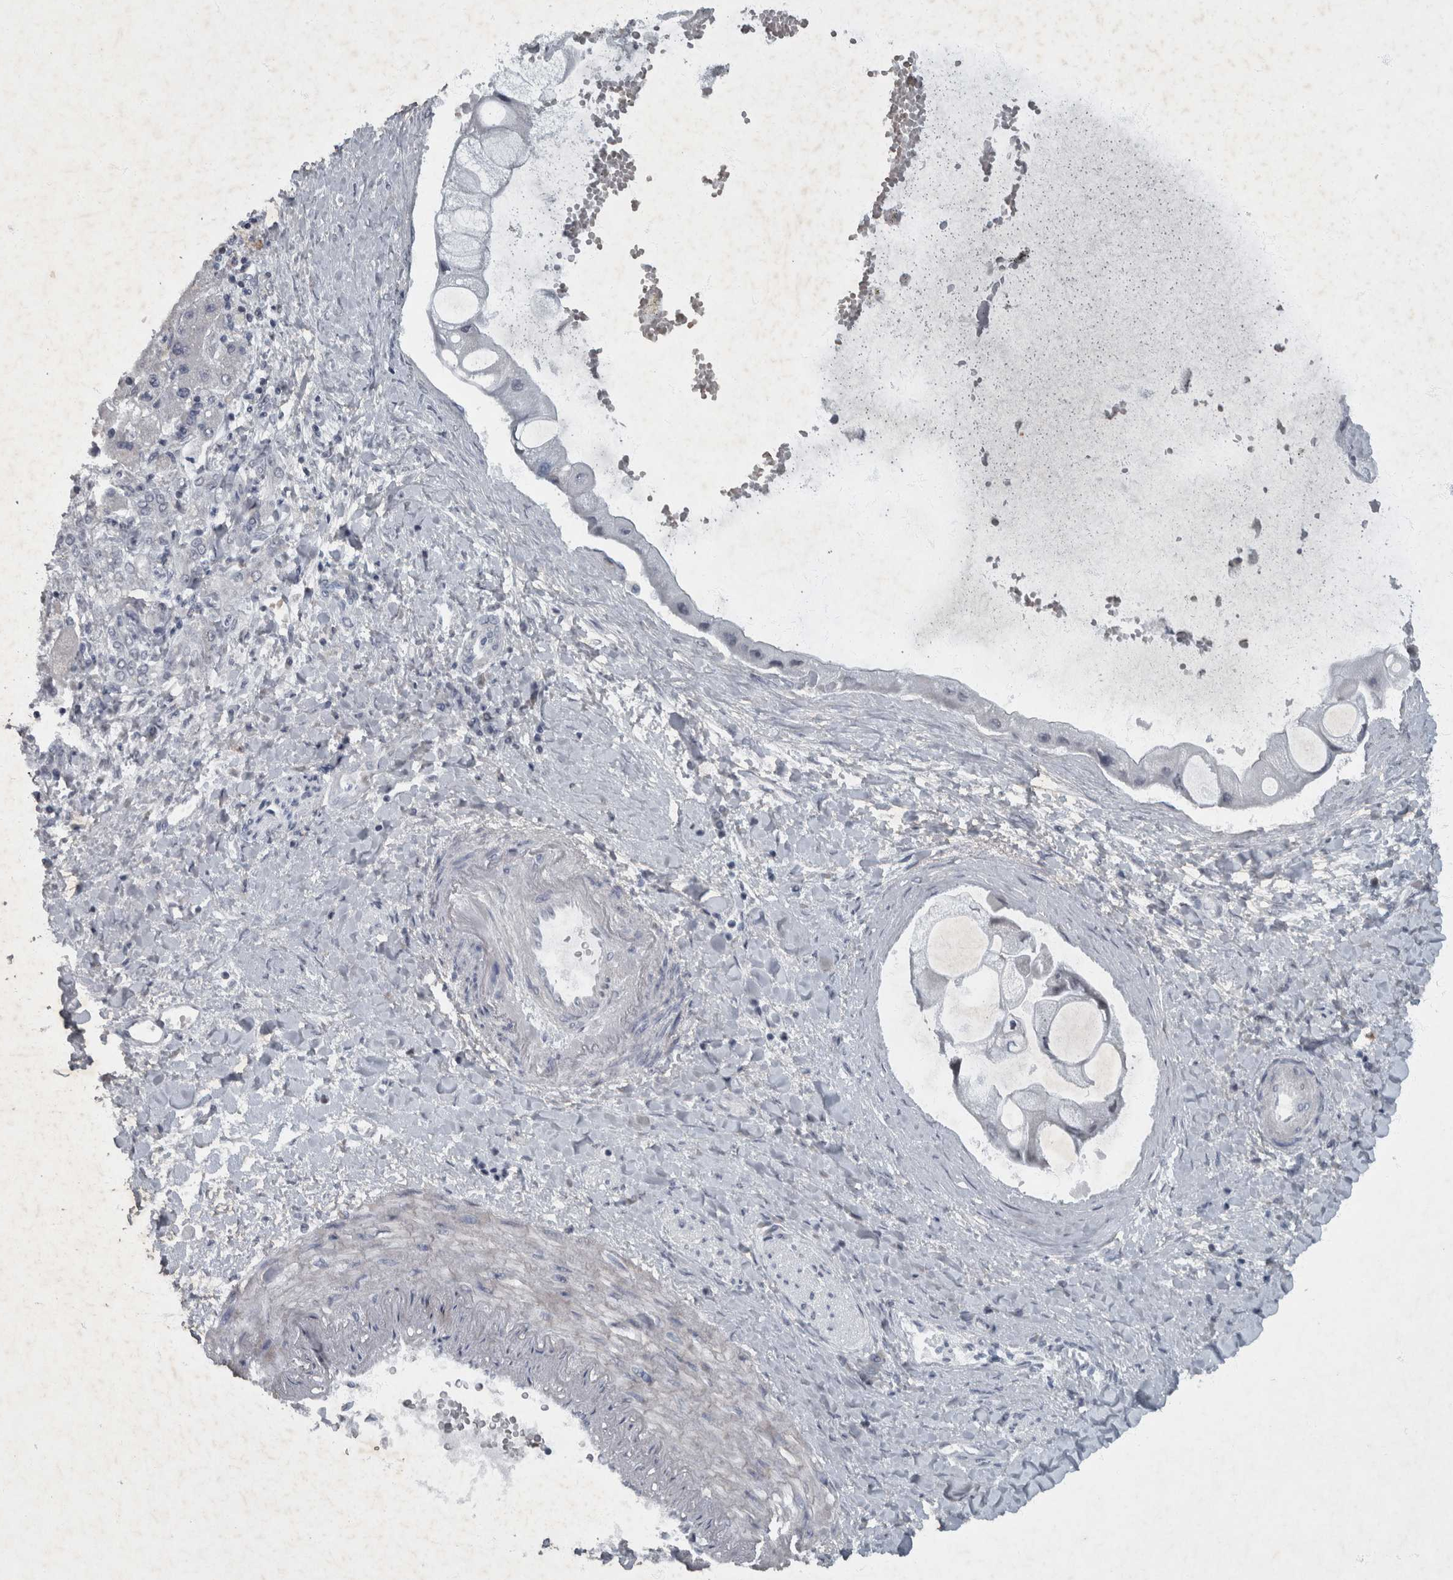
{"staining": {"intensity": "negative", "quantity": "none", "location": "none"}, "tissue": "liver cancer", "cell_type": "Tumor cells", "image_type": "cancer", "snomed": [{"axis": "morphology", "description": "Cholangiocarcinoma"}, {"axis": "topography", "description": "Liver"}], "caption": "IHC image of liver cholangiocarcinoma stained for a protein (brown), which exhibits no positivity in tumor cells. (DAB (3,3'-diaminobenzidine) IHC with hematoxylin counter stain).", "gene": "WDR33", "patient": {"sex": "male", "age": 50}}